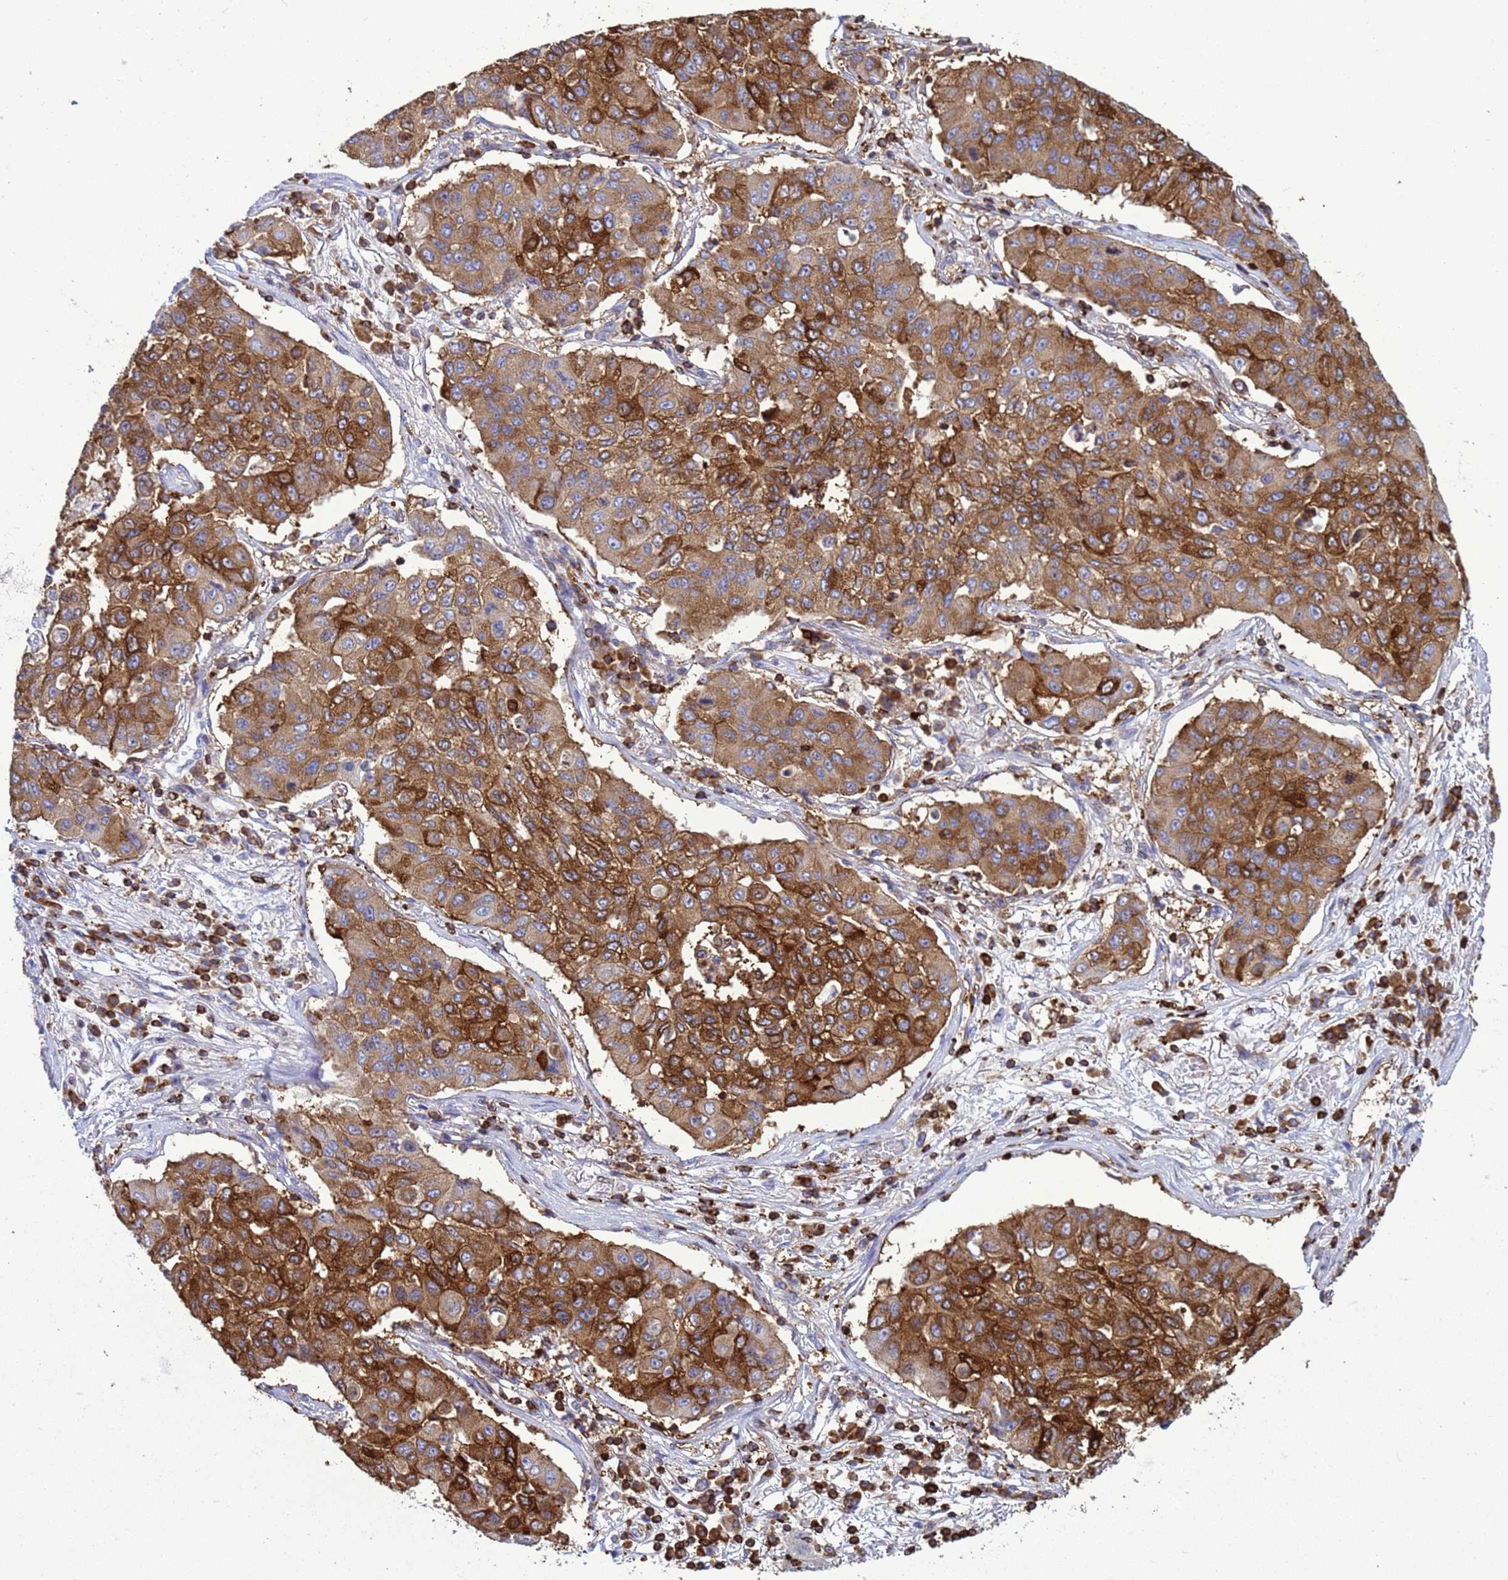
{"staining": {"intensity": "strong", "quantity": ">75%", "location": "cytoplasmic/membranous"}, "tissue": "lung cancer", "cell_type": "Tumor cells", "image_type": "cancer", "snomed": [{"axis": "morphology", "description": "Squamous cell carcinoma, NOS"}, {"axis": "topography", "description": "Lung"}], "caption": "Immunohistochemistry (DAB (3,3'-diaminobenzidine)) staining of human lung cancer (squamous cell carcinoma) exhibits strong cytoplasmic/membranous protein expression in about >75% of tumor cells. The protein is shown in brown color, while the nuclei are stained blue.", "gene": "EZR", "patient": {"sex": "male", "age": 74}}